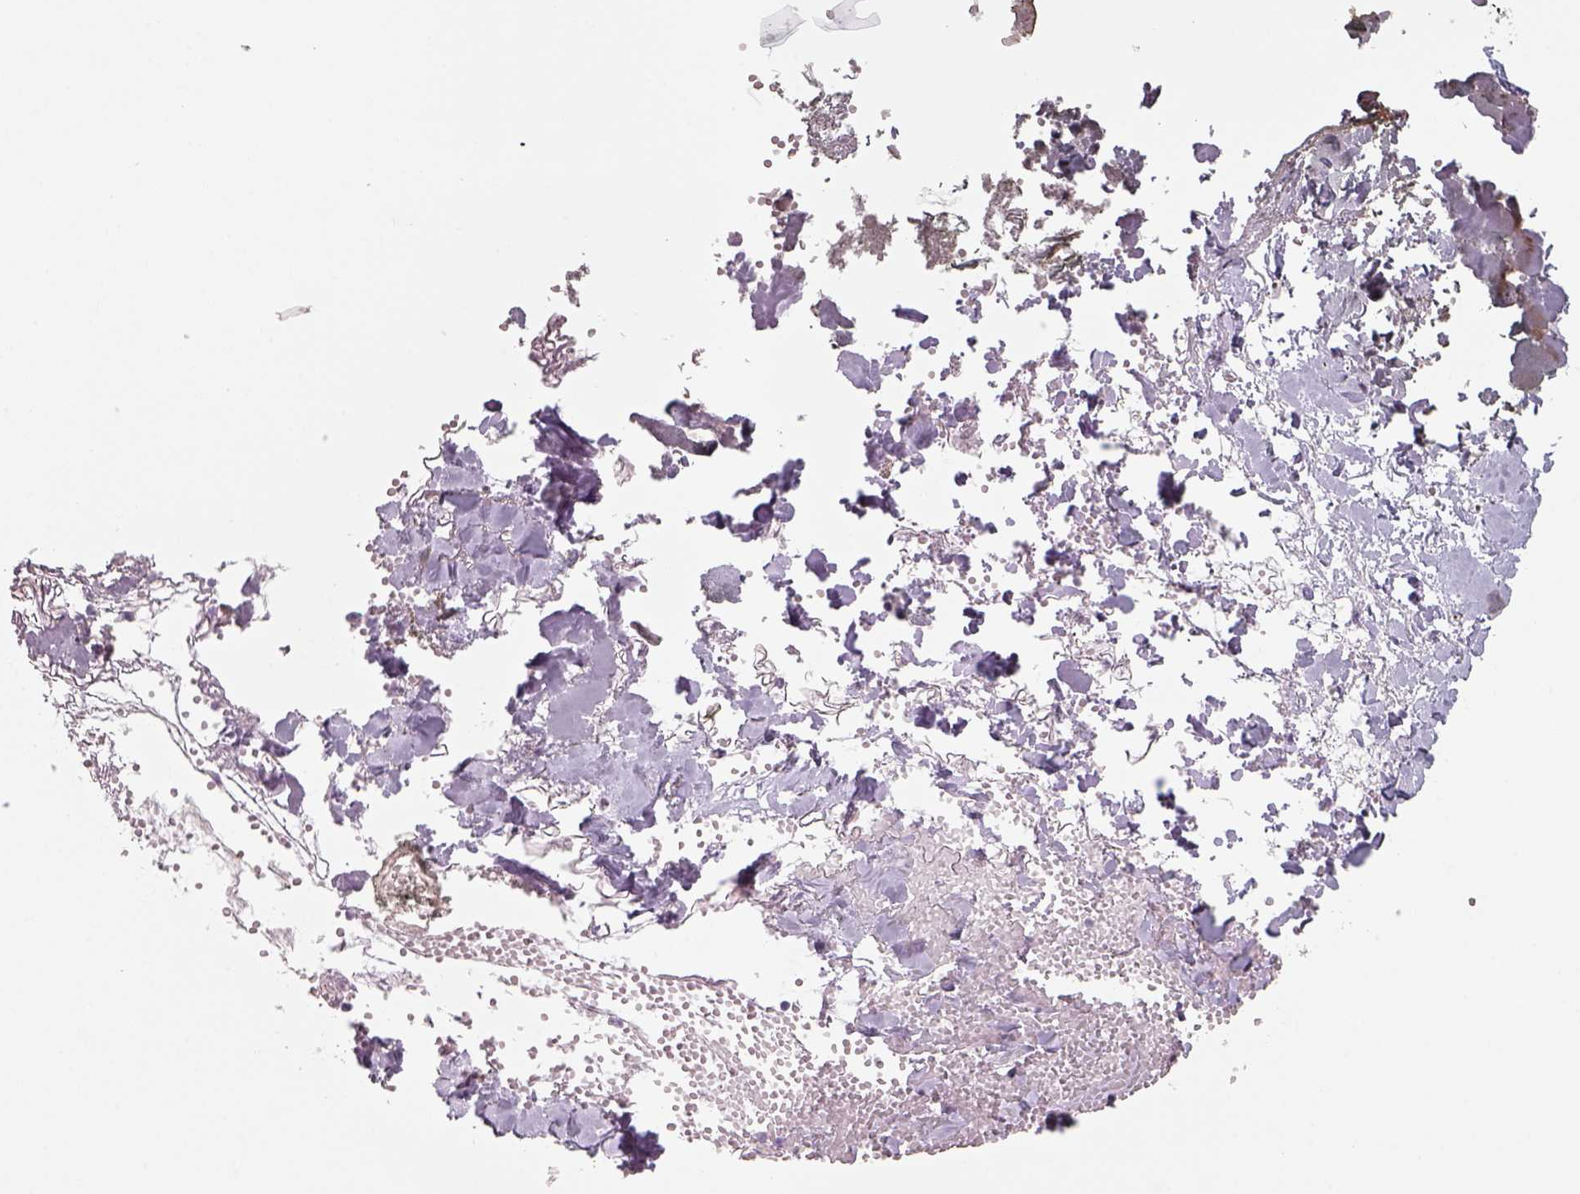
{"staining": {"intensity": "negative", "quantity": "none", "location": "none"}, "tissue": "skin", "cell_type": "Fibroblasts", "image_type": "normal", "snomed": [{"axis": "morphology", "description": "Normal tissue, NOS"}, {"axis": "topography", "description": "Skin"}], "caption": "Protein analysis of unremarkable skin shows no significant positivity in fibroblasts.", "gene": "SLC6A2", "patient": {"sex": "female", "age": 34}}